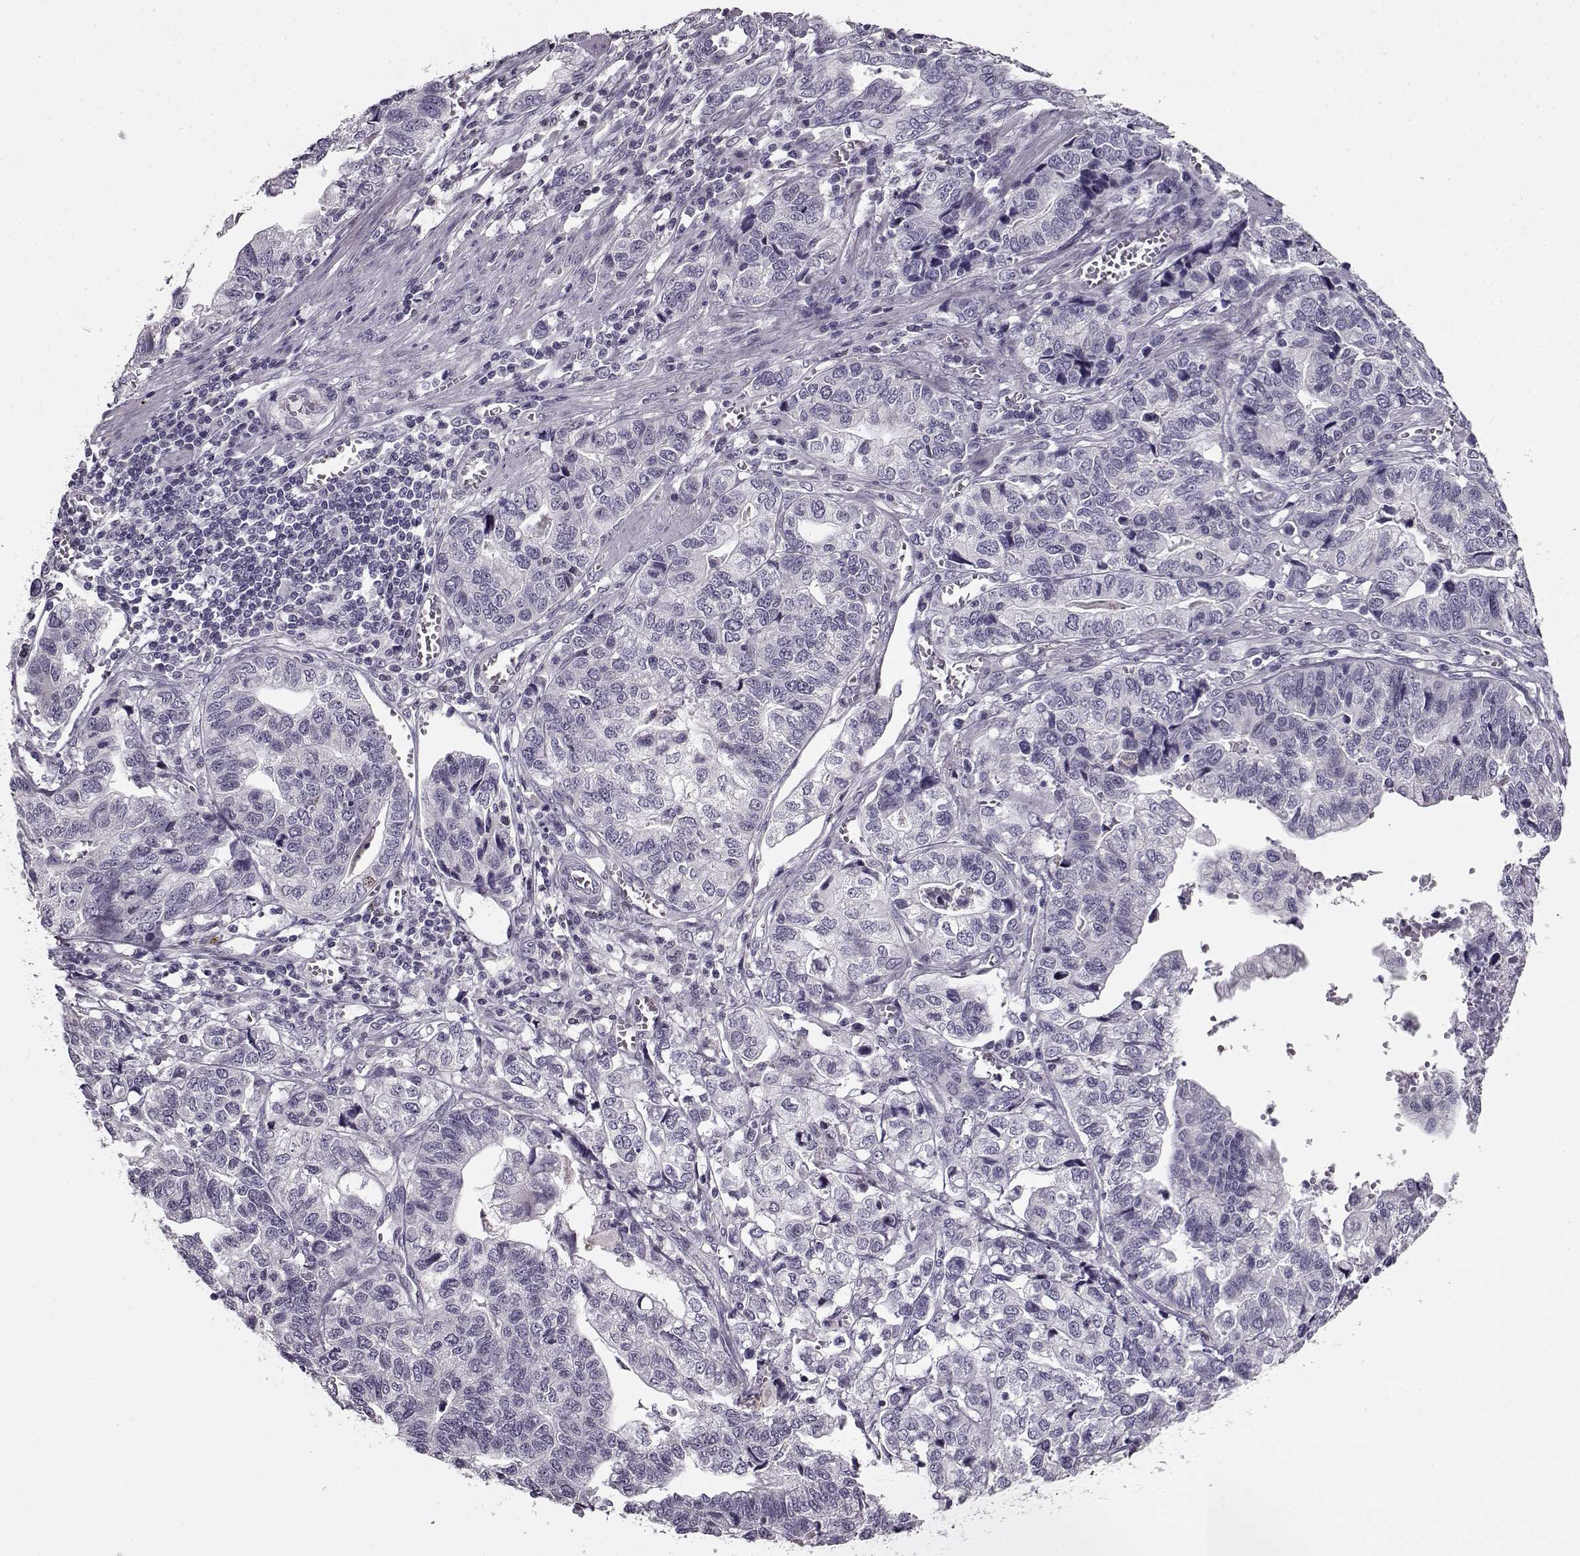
{"staining": {"intensity": "negative", "quantity": "none", "location": "none"}, "tissue": "stomach cancer", "cell_type": "Tumor cells", "image_type": "cancer", "snomed": [{"axis": "morphology", "description": "Adenocarcinoma, NOS"}, {"axis": "topography", "description": "Stomach, upper"}], "caption": "Tumor cells show no significant protein staining in stomach cancer. (DAB IHC, high magnification).", "gene": "RP1L1", "patient": {"sex": "female", "age": 67}}